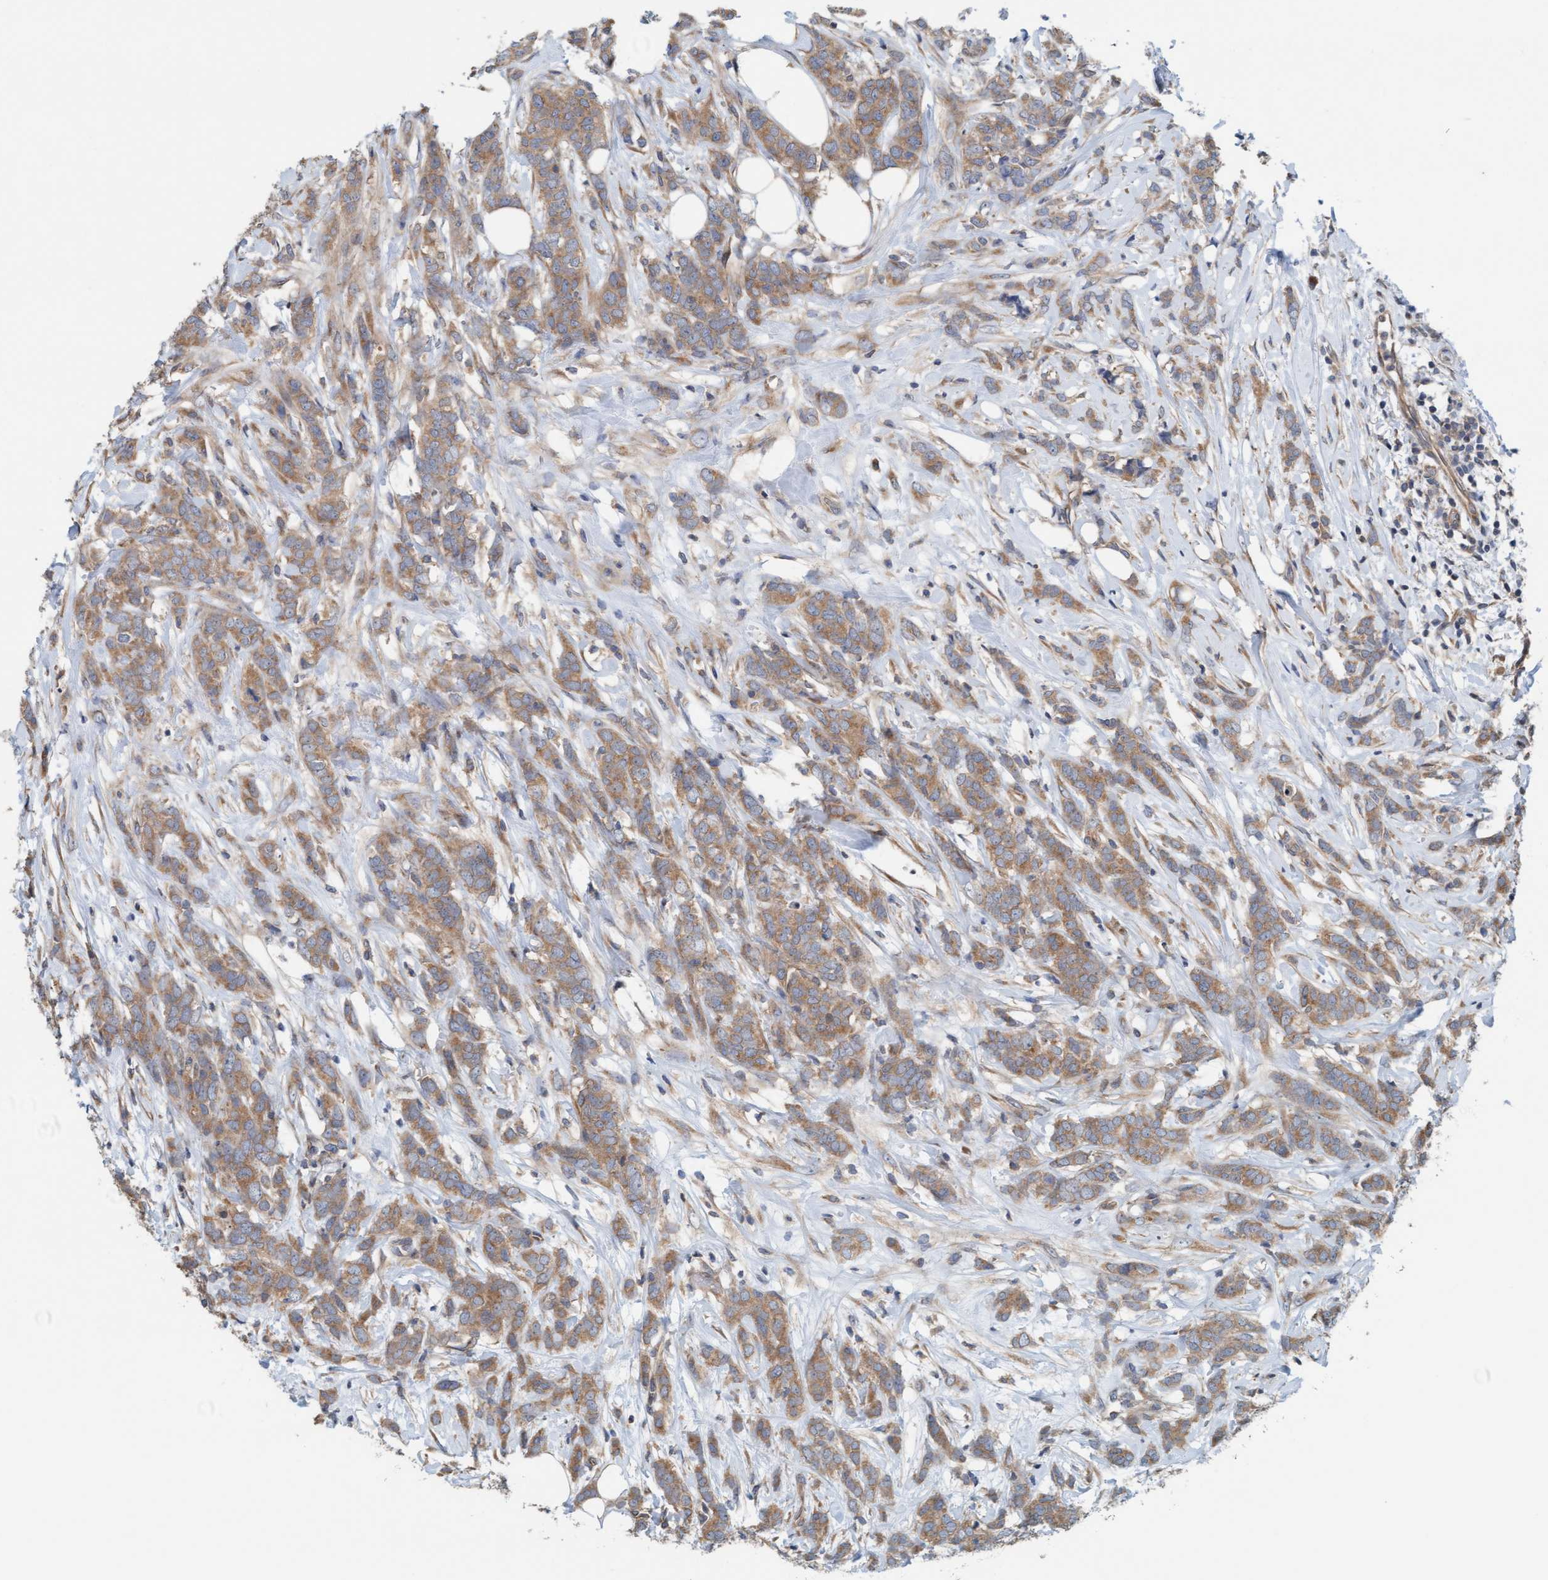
{"staining": {"intensity": "moderate", "quantity": ">75%", "location": "cytoplasmic/membranous"}, "tissue": "breast cancer", "cell_type": "Tumor cells", "image_type": "cancer", "snomed": [{"axis": "morphology", "description": "Lobular carcinoma"}, {"axis": "topography", "description": "Skin"}, {"axis": "topography", "description": "Breast"}], "caption": "Moderate cytoplasmic/membranous expression is identified in approximately >75% of tumor cells in breast cancer. (Stains: DAB (3,3'-diaminobenzidine) in brown, nuclei in blue, Microscopy: brightfield microscopy at high magnification).", "gene": "UBAP1", "patient": {"sex": "female", "age": 46}}